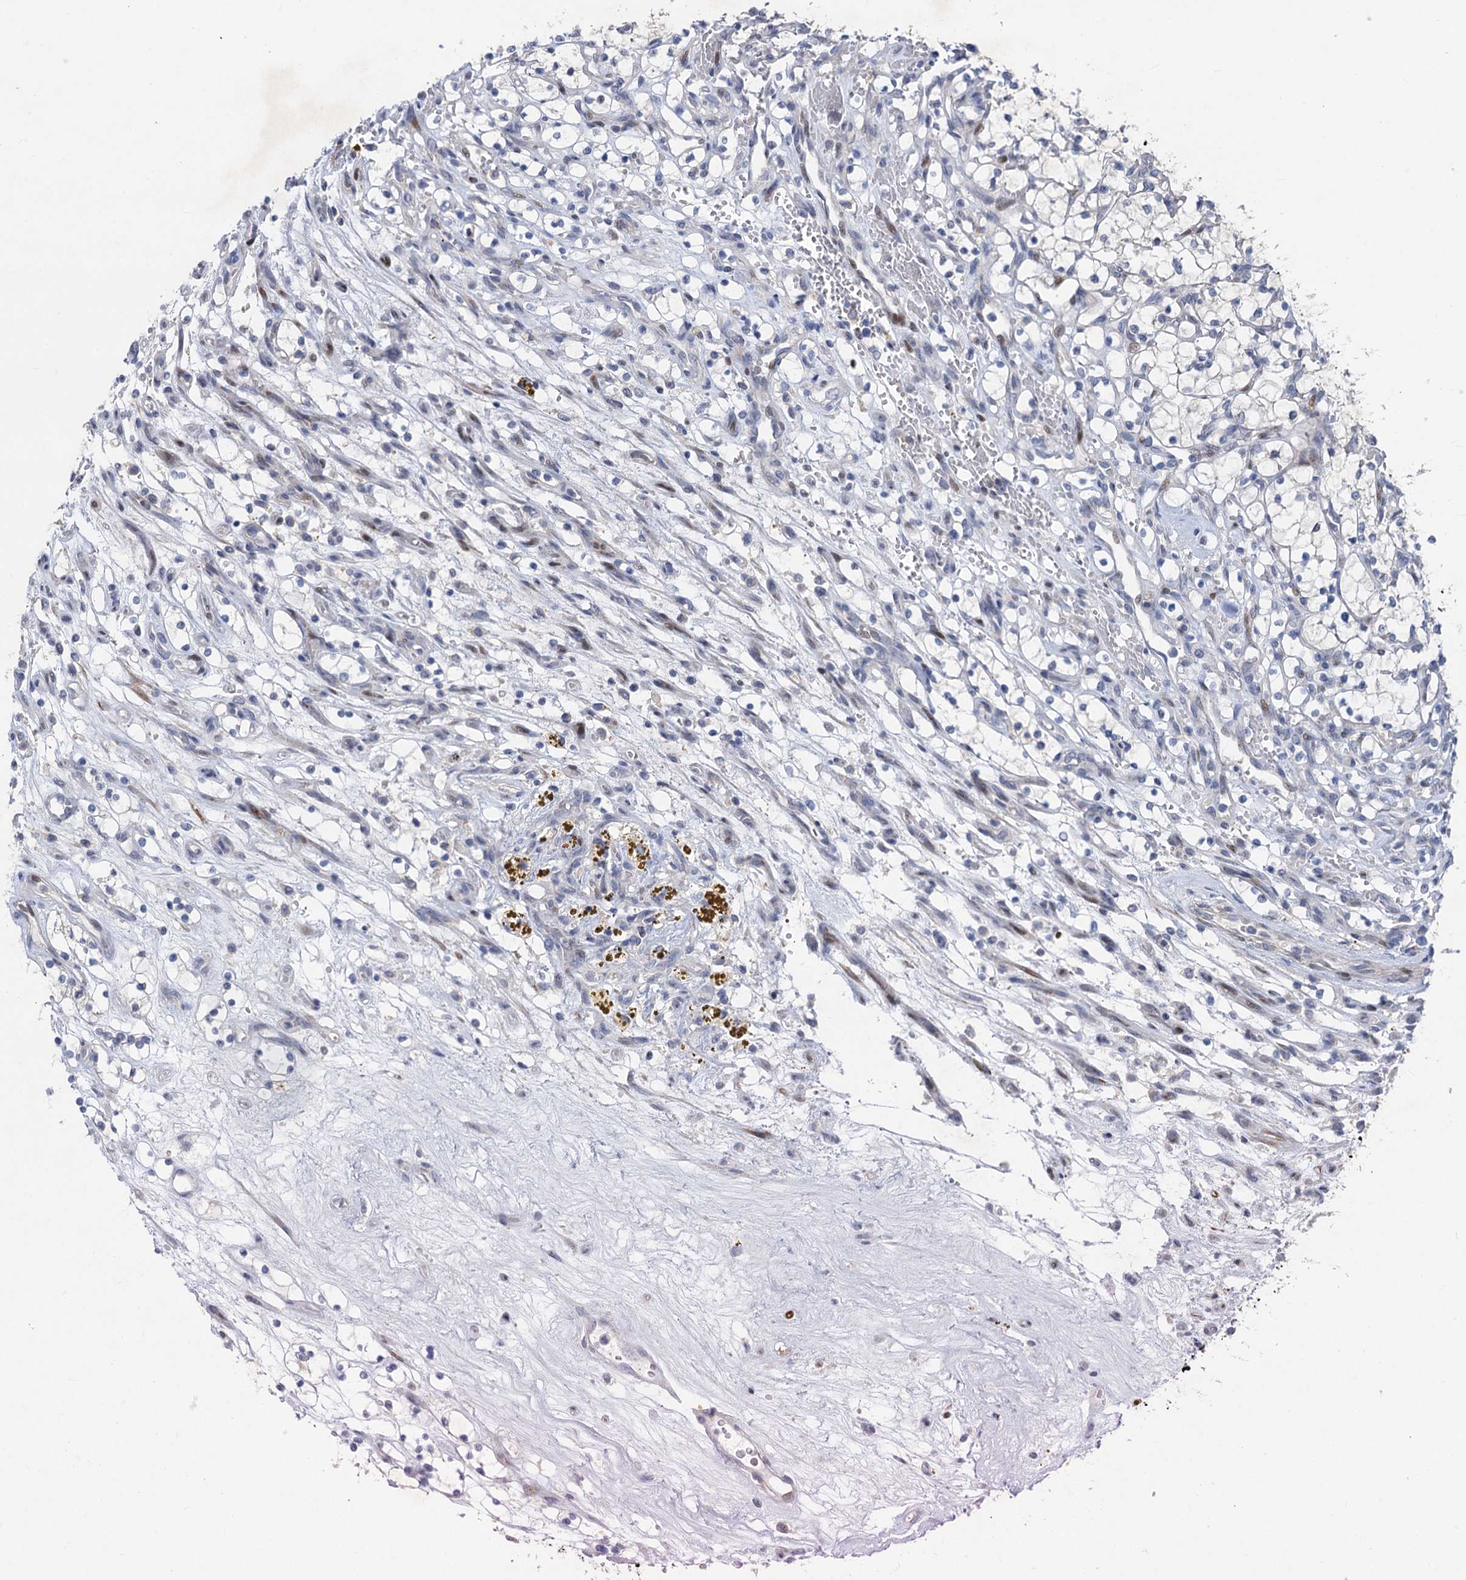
{"staining": {"intensity": "negative", "quantity": "none", "location": "none"}, "tissue": "renal cancer", "cell_type": "Tumor cells", "image_type": "cancer", "snomed": [{"axis": "morphology", "description": "Adenocarcinoma, NOS"}, {"axis": "topography", "description": "Kidney"}], "caption": "The micrograph displays no staining of tumor cells in renal cancer.", "gene": "ESYT3", "patient": {"sex": "female", "age": 69}}